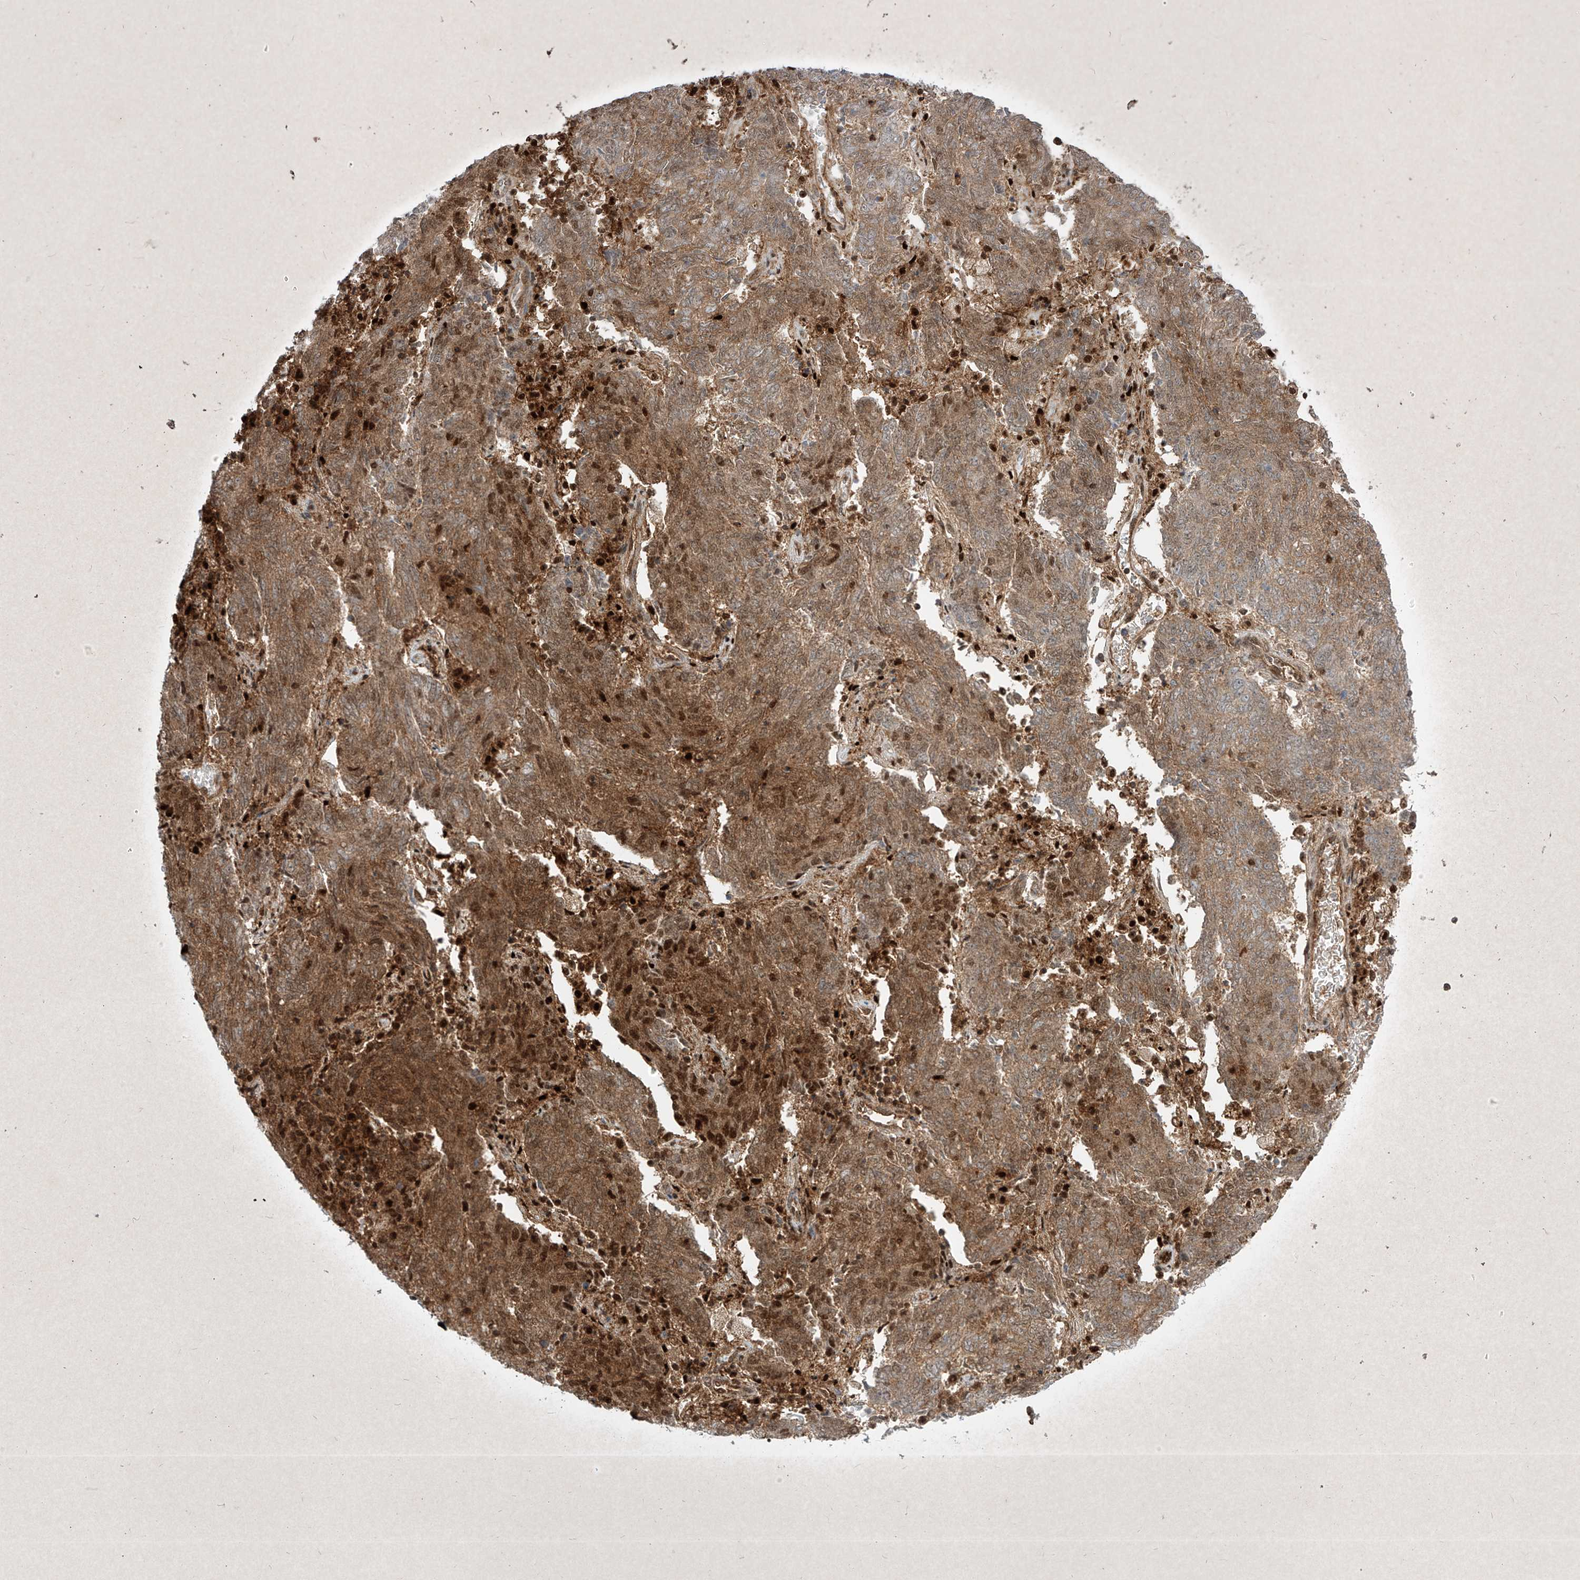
{"staining": {"intensity": "moderate", "quantity": ">75%", "location": "cytoplasmic/membranous,nuclear"}, "tissue": "endometrial cancer", "cell_type": "Tumor cells", "image_type": "cancer", "snomed": [{"axis": "morphology", "description": "Adenocarcinoma, NOS"}, {"axis": "topography", "description": "Endometrium"}], "caption": "Immunohistochemical staining of human endometrial cancer (adenocarcinoma) reveals medium levels of moderate cytoplasmic/membranous and nuclear staining in approximately >75% of tumor cells.", "gene": "PSMB10", "patient": {"sex": "female", "age": 80}}